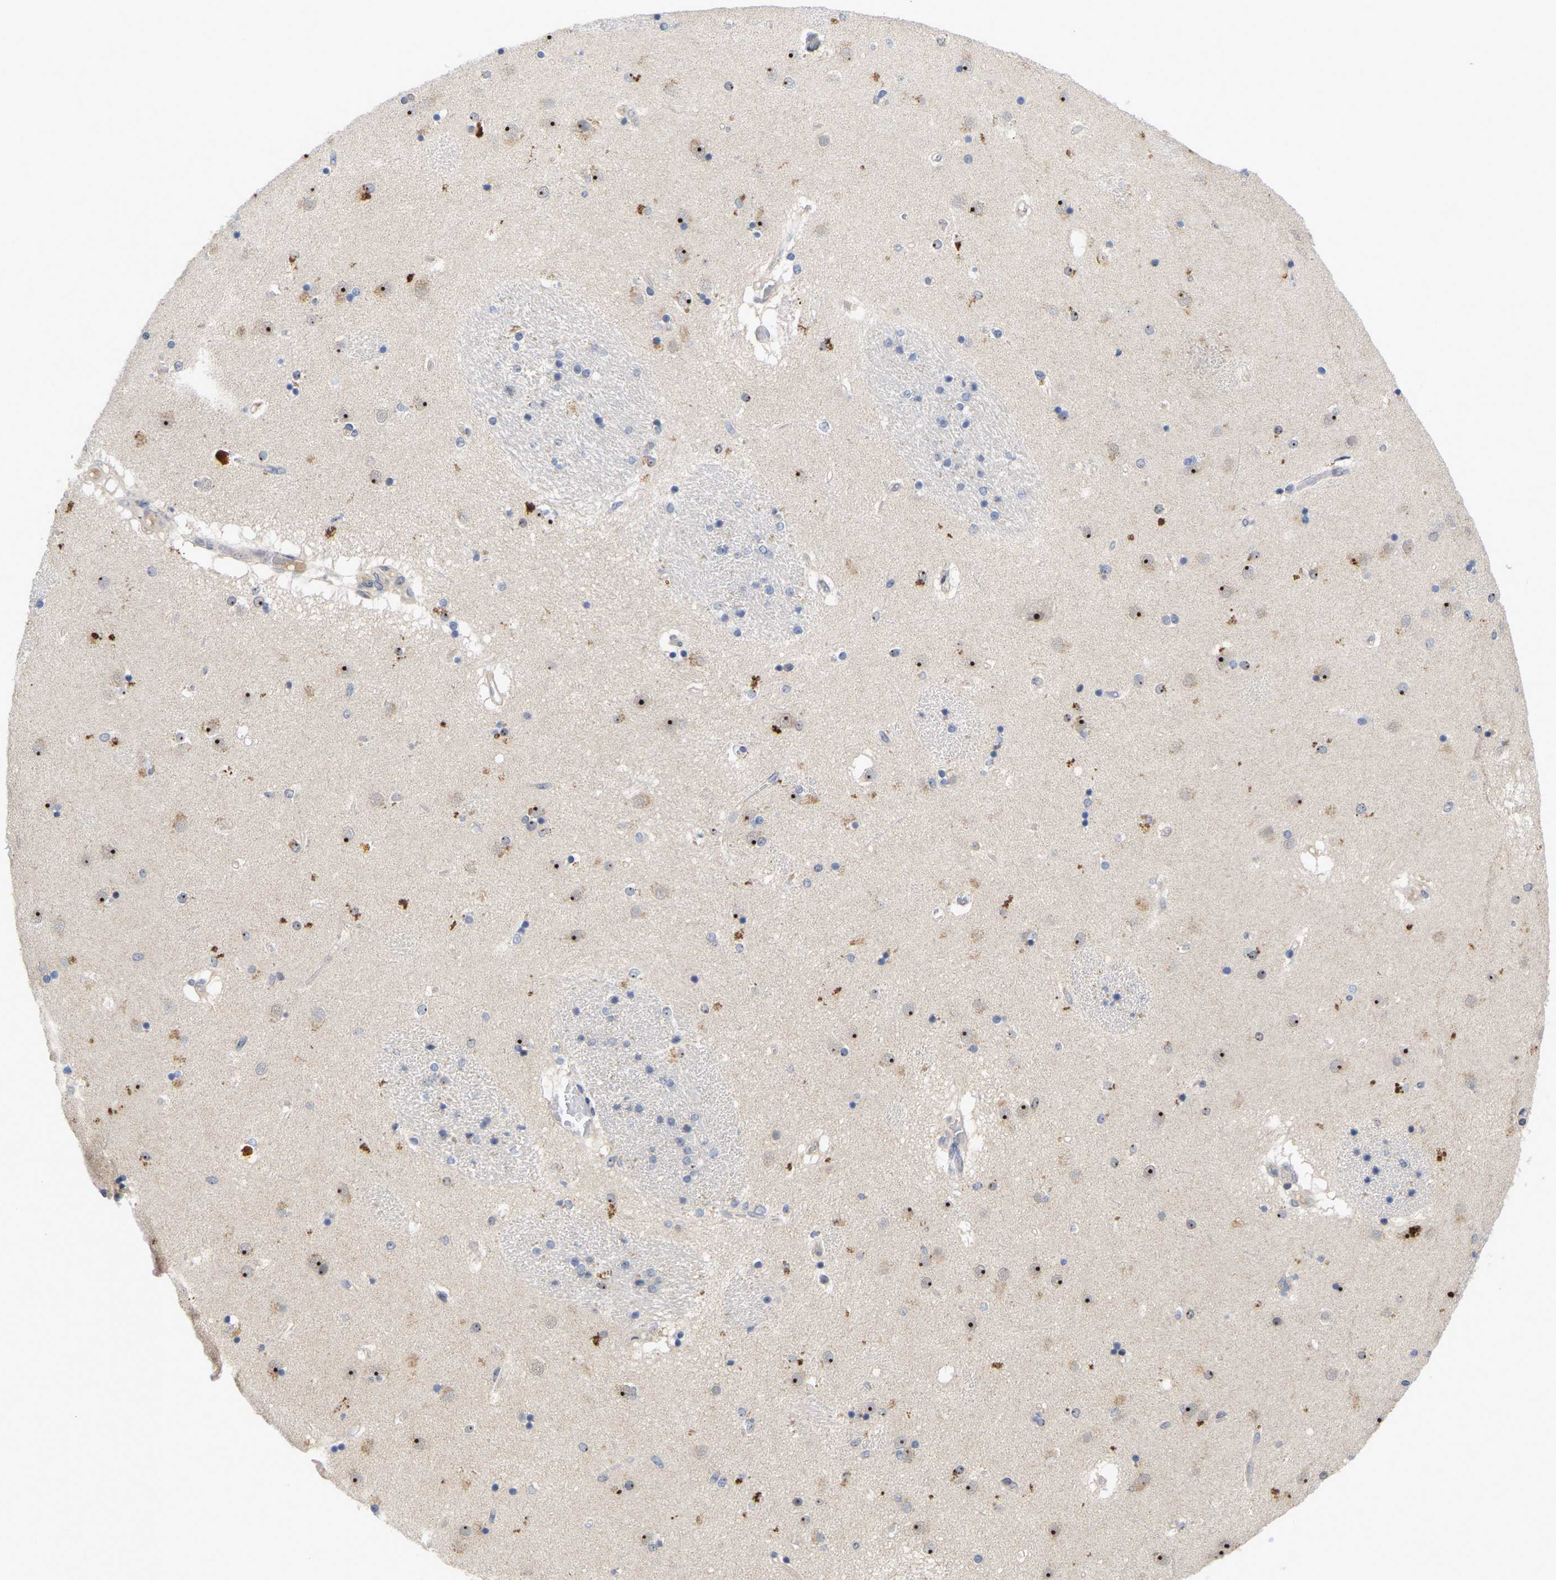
{"staining": {"intensity": "negative", "quantity": "none", "location": "none"}, "tissue": "caudate", "cell_type": "Glial cells", "image_type": "normal", "snomed": [{"axis": "morphology", "description": "Normal tissue, NOS"}, {"axis": "topography", "description": "Lateral ventricle wall"}], "caption": "This is an immunohistochemistry photomicrograph of normal human caudate. There is no expression in glial cells.", "gene": "NLE1", "patient": {"sex": "male", "age": 70}}